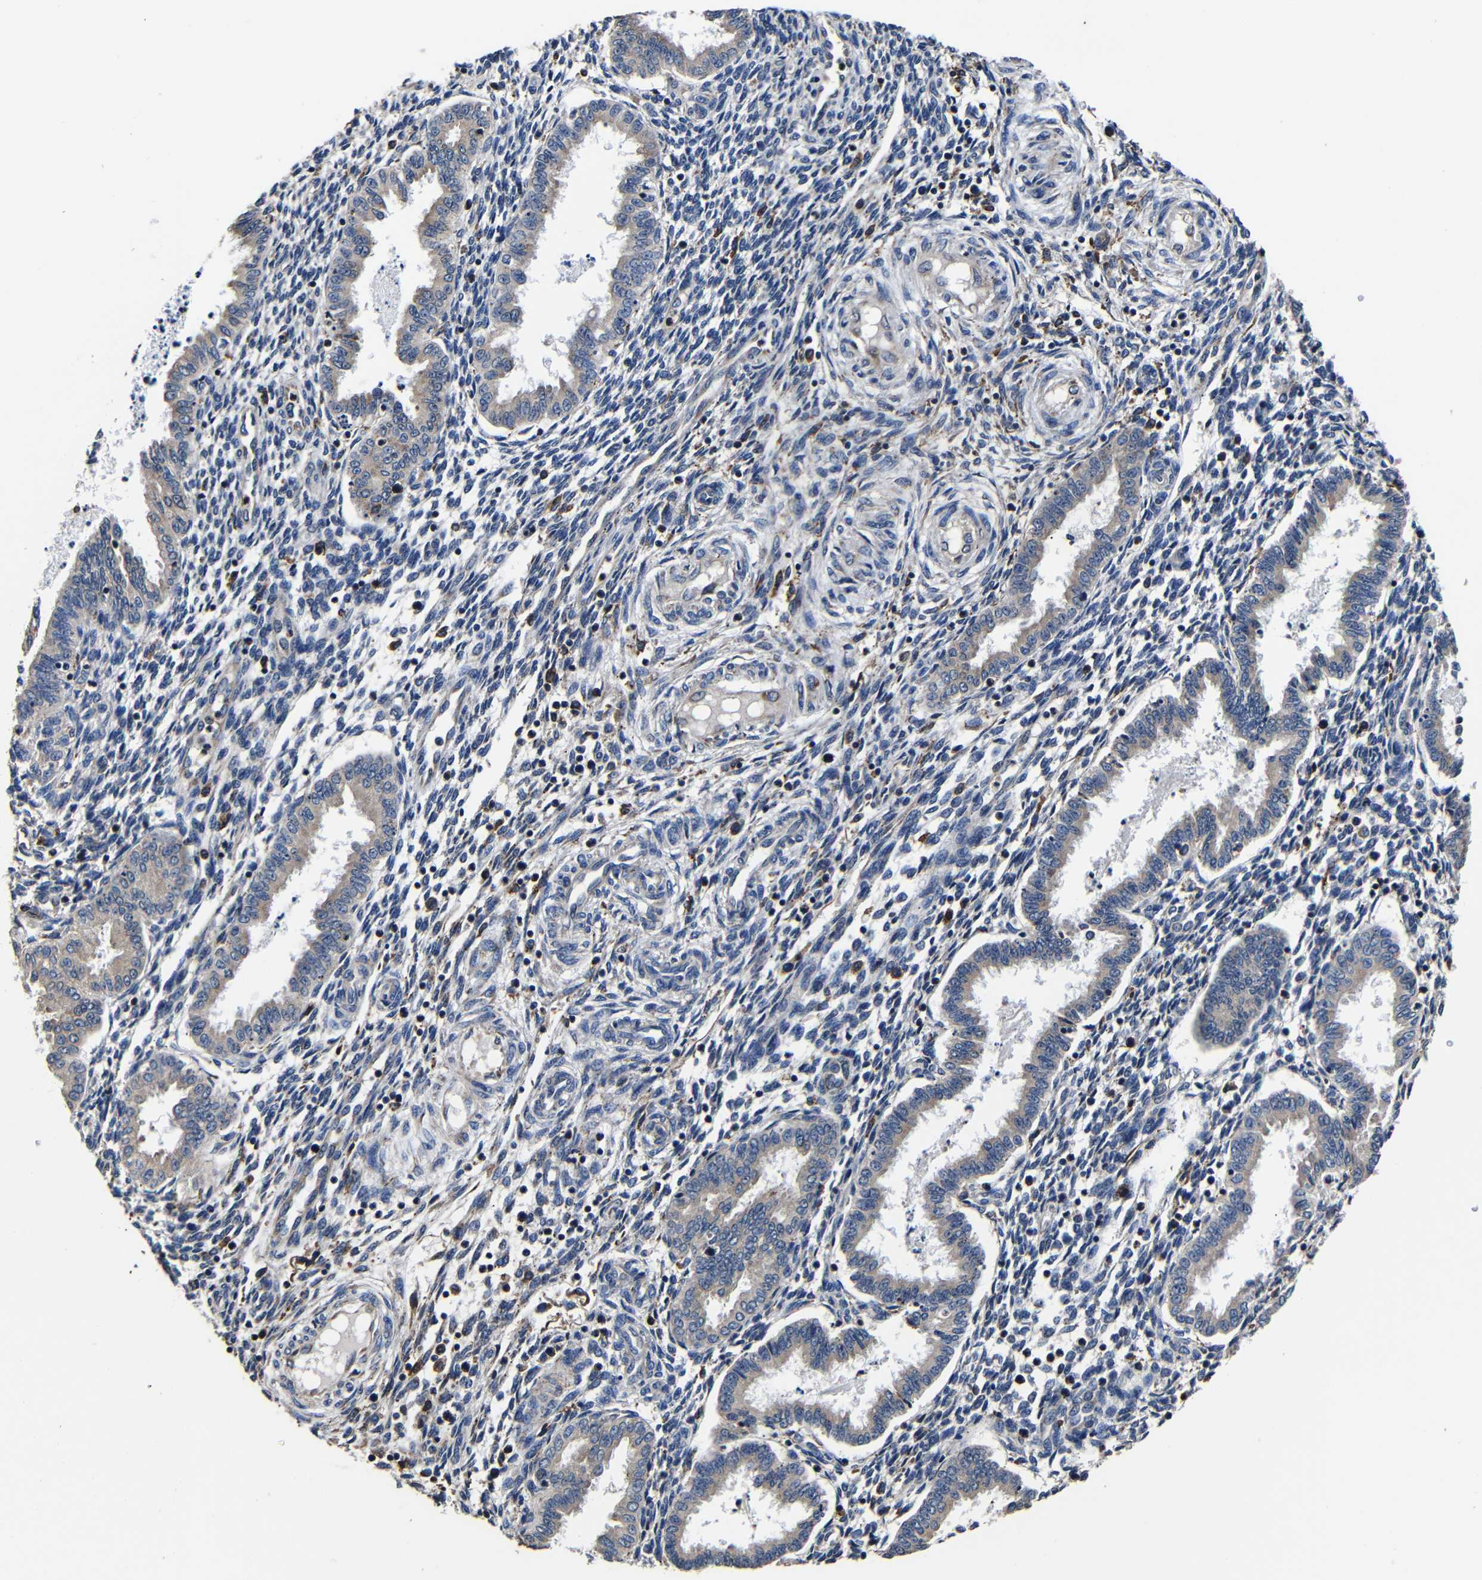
{"staining": {"intensity": "moderate", "quantity": "25%-75%", "location": "cytoplasmic/membranous"}, "tissue": "endometrium", "cell_type": "Cells in endometrial stroma", "image_type": "normal", "snomed": [{"axis": "morphology", "description": "Normal tissue, NOS"}, {"axis": "topography", "description": "Endometrium"}], "caption": "Endometrium stained for a protein displays moderate cytoplasmic/membranous positivity in cells in endometrial stroma. The staining was performed using DAB (3,3'-diaminobenzidine) to visualize the protein expression in brown, while the nuclei were stained in blue with hematoxylin (Magnification: 20x).", "gene": "SCN9A", "patient": {"sex": "female", "age": 33}}